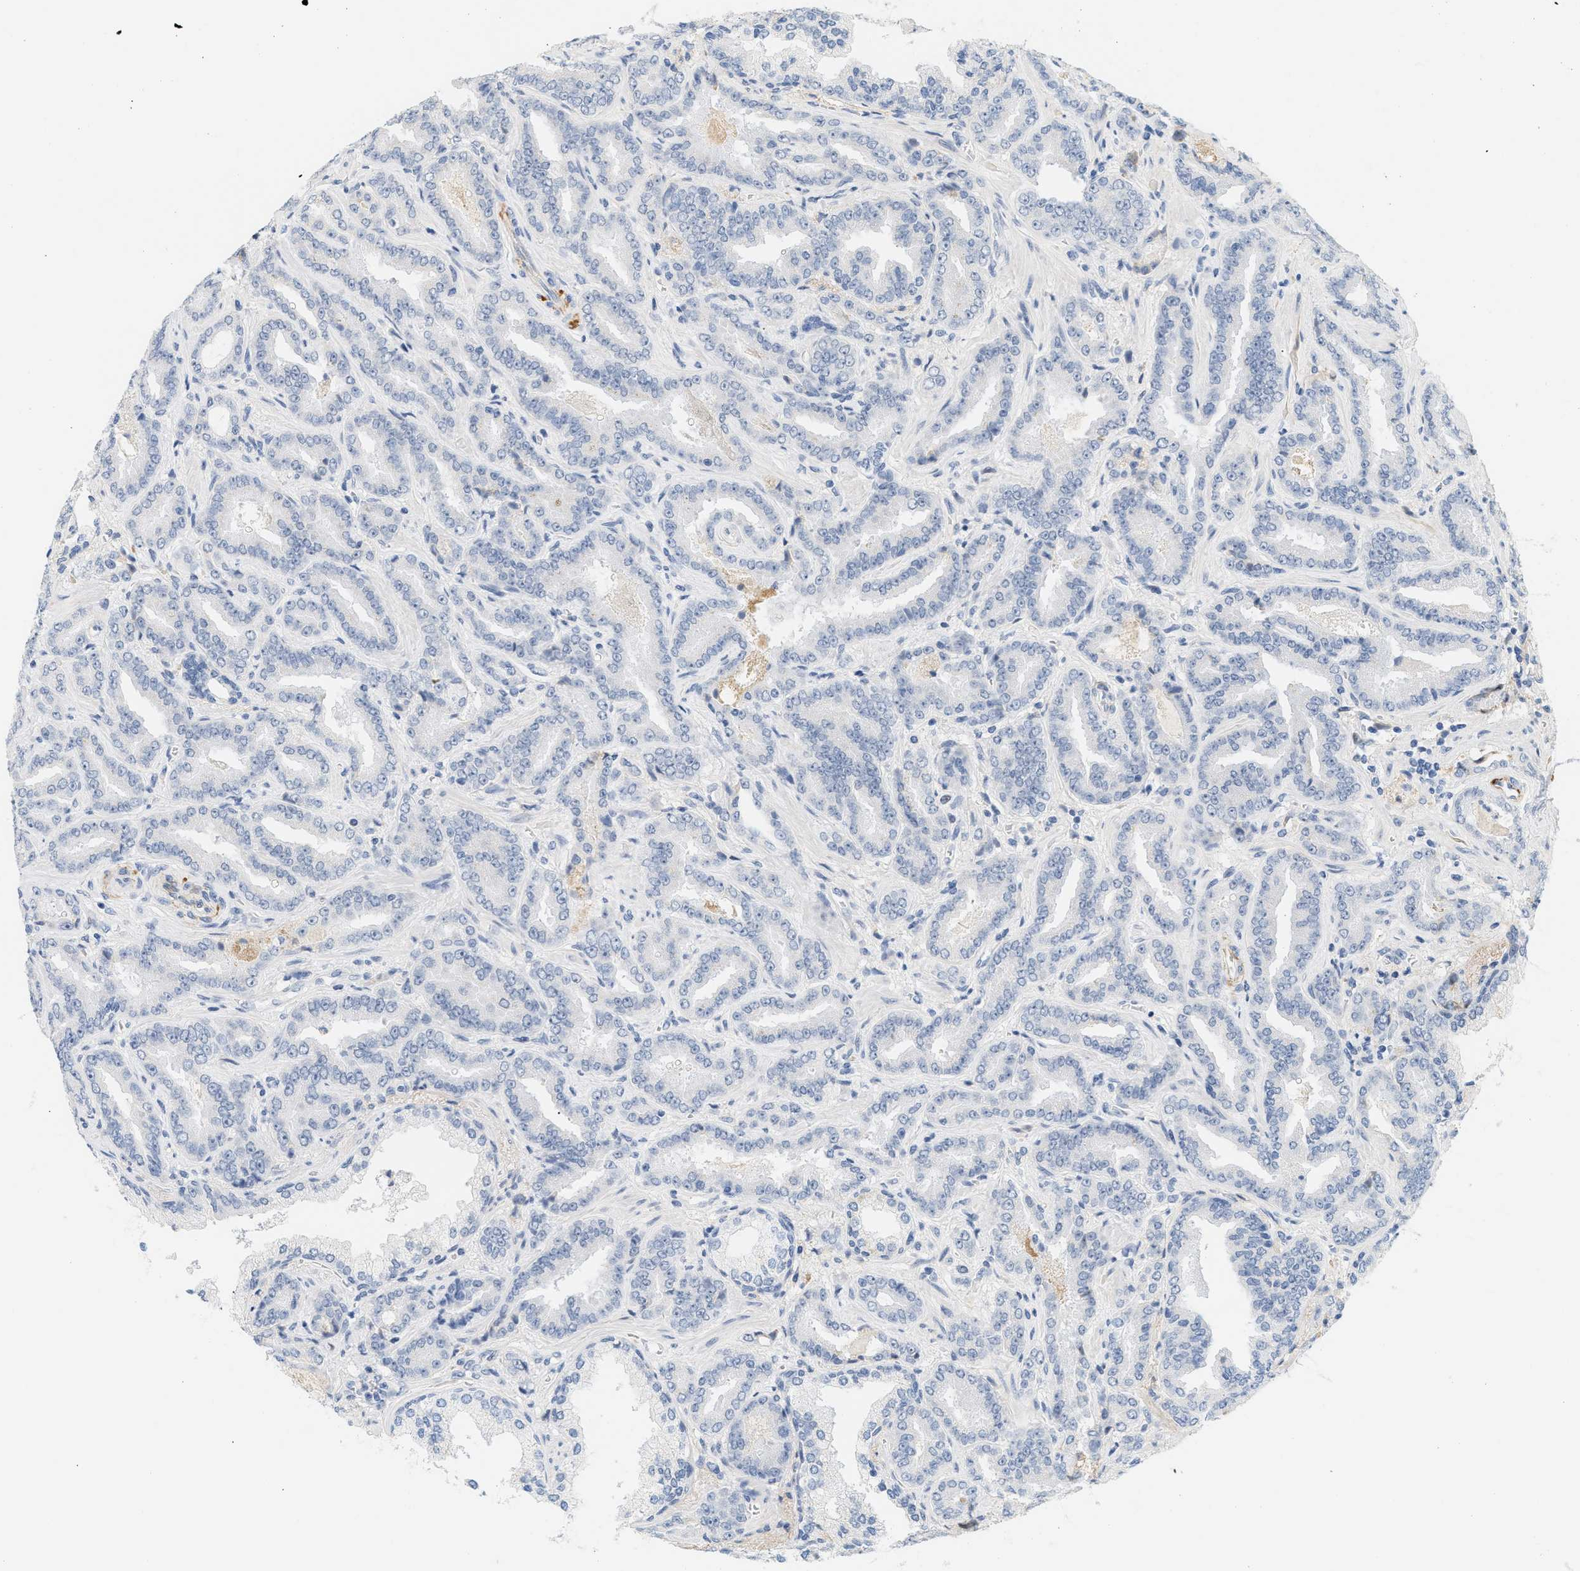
{"staining": {"intensity": "negative", "quantity": "none", "location": "none"}, "tissue": "prostate cancer", "cell_type": "Tumor cells", "image_type": "cancer", "snomed": [{"axis": "morphology", "description": "Adenocarcinoma, Low grade"}, {"axis": "topography", "description": "Prostate"}], "caption": "This is a photomicrograph of immunohistochemistry staining of adenocarcinoma (low-grade) (prostate), which shows no positivity in tumor cells.", "gene": "CFH", "patient": {"sex": "male", "age": 60}}